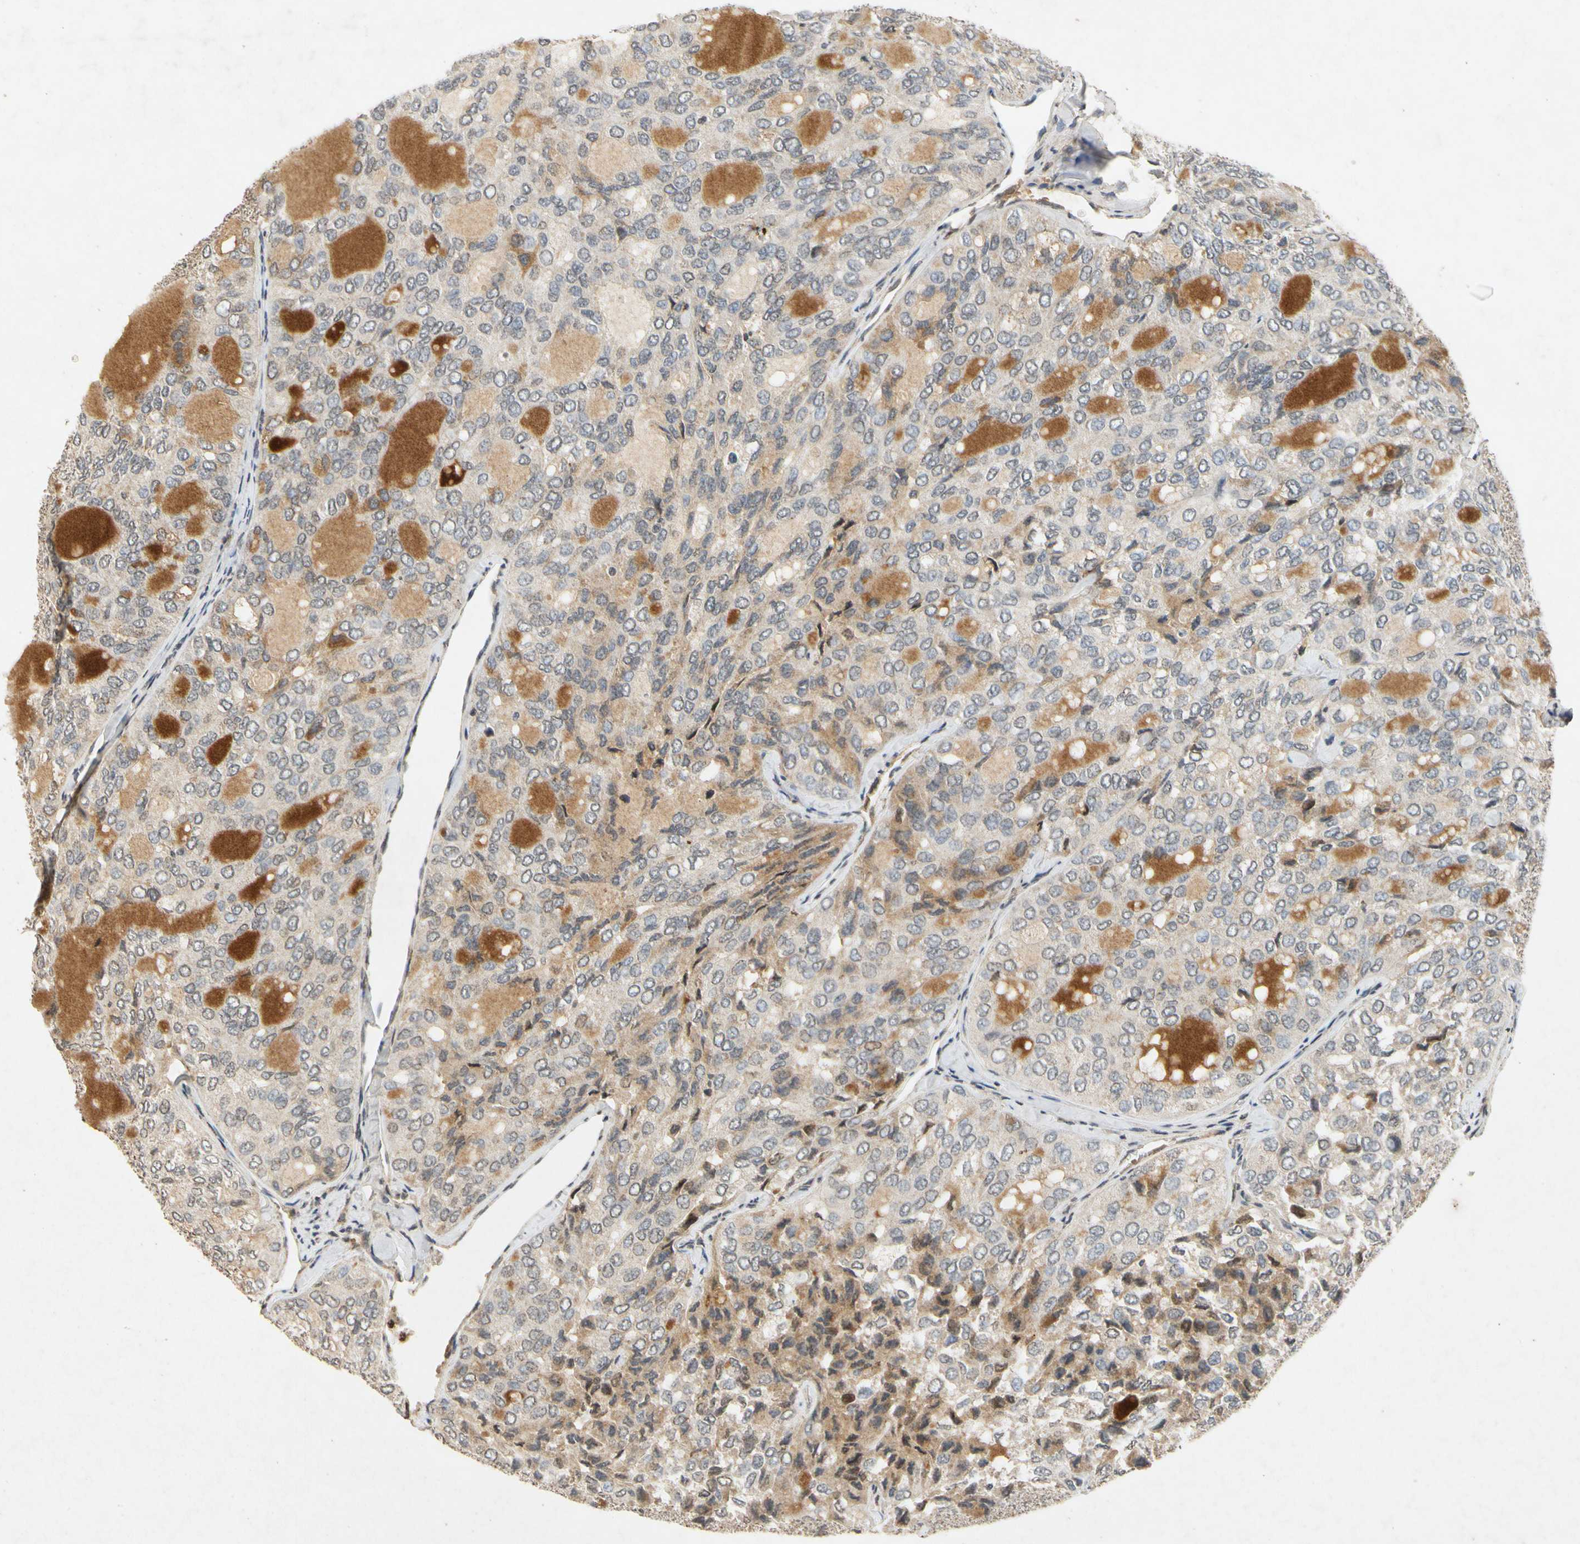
{"staining": {"intensity": "moderate", "quantity": "25%-75%", "location": "cytoplasmic/membranous"}, "tissue": "thyroid cancer", "cell_type": "Tumor cells", "image_type": "cancer", "snomed": [{"axis": "morphology", "description": "Follicular adenoma carcinoma, NOS"}, {"axis": "topography", "description": "Thyroid gland"}], "caption": "Moderate cytoplasmic/membranous protein positivity is appreciated in about 25%-75% of tumor cells in thyroid cancer. The staining was performed using DAB (3,3'-diaminobenzidine), with brown indicating positive protein expression. Nuclei are stained blue with hematoxylin.", "gene": "CP", "patient": {"sex": "male", "age": 75}}